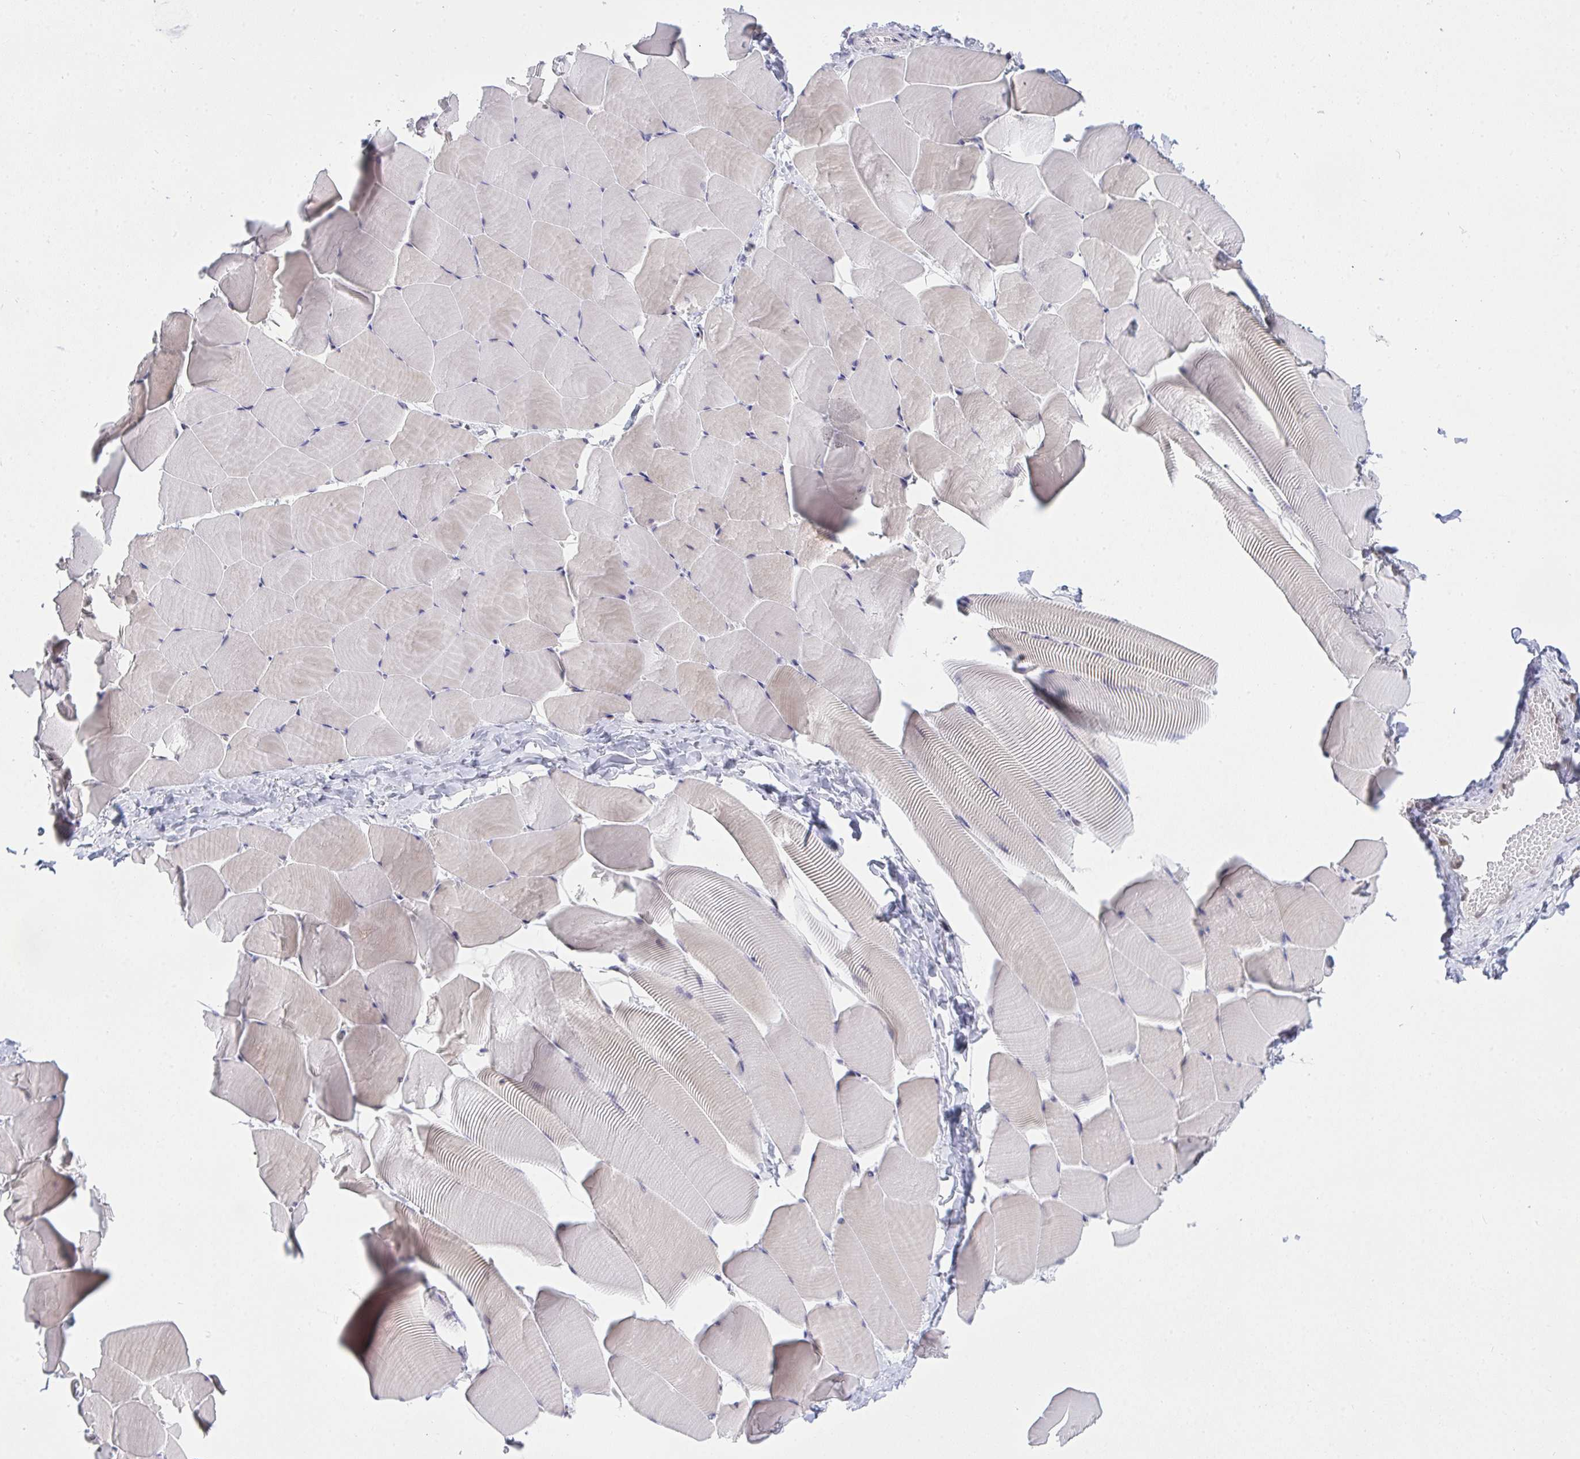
{"staining": {"intensity": "weak", "quantity": "<25%", "location": "cytoplasmic/membranous"}, "tissue": "skeletal muscle", "cell_type": "Myocytes", "image_type": "normal", "snomed": [{"axis": "morphology", "description": "Normal tissue, NOS"}, {"axis": "topography", "description": "Skeletal muscle"}], "caption": "IHC of unremarkable skeletal muscle demonstrates no staining in myocytes. The staining was performed using DAB (3,3'-diaminobenzidine) to visualize the protein expression in brown, while the nuclei were stained in blue with hematoxylin (Magnification: 20x).", "gene": "RFC4", "patient": {"sex": "male", "age": 25}}